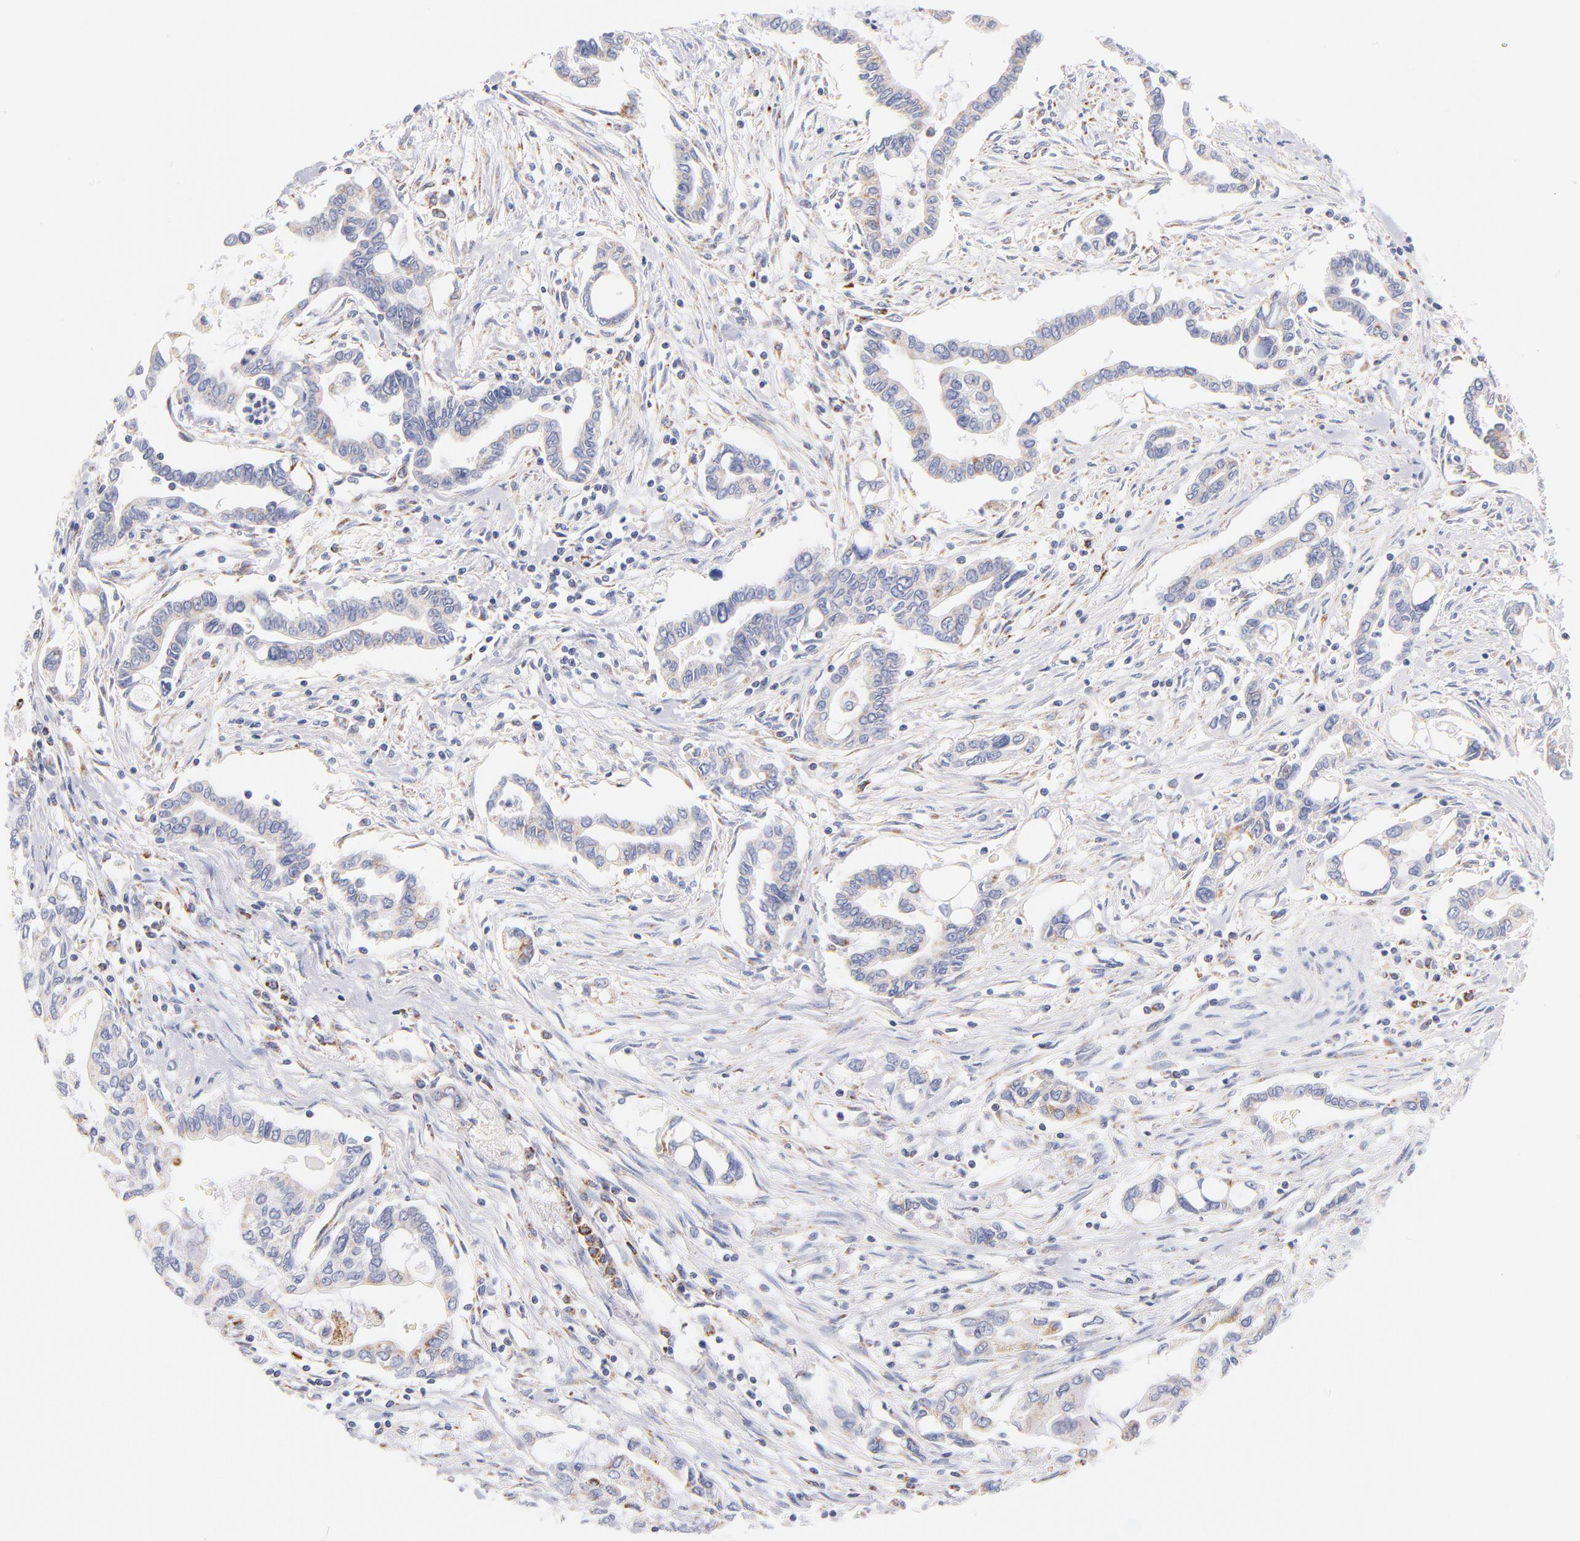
{"staining": {"intensity": "weak", "quantity": "<25%", "location": "cytoplasmic/membranous"}, "tissue": "pancreatic cancer", "cell_type": "Tumor cells", "image_type": "cancer", "snomed": [{"axis": "morphology", "description": "Adenocarcinoma, NOS"}, {"axis": "topography", "description": "Pancreas"}], "caption": "Immunohistochemistry photomicrograph of neoplastic tissue: human pancreatic cancer (adenocarcinoma) stained with DAB (3,3'-diaminobenzidine) shows no significant protein expression in tumor cells.", "gene": "AIFM1", "patient": {"sex": "female", "age": 57}}